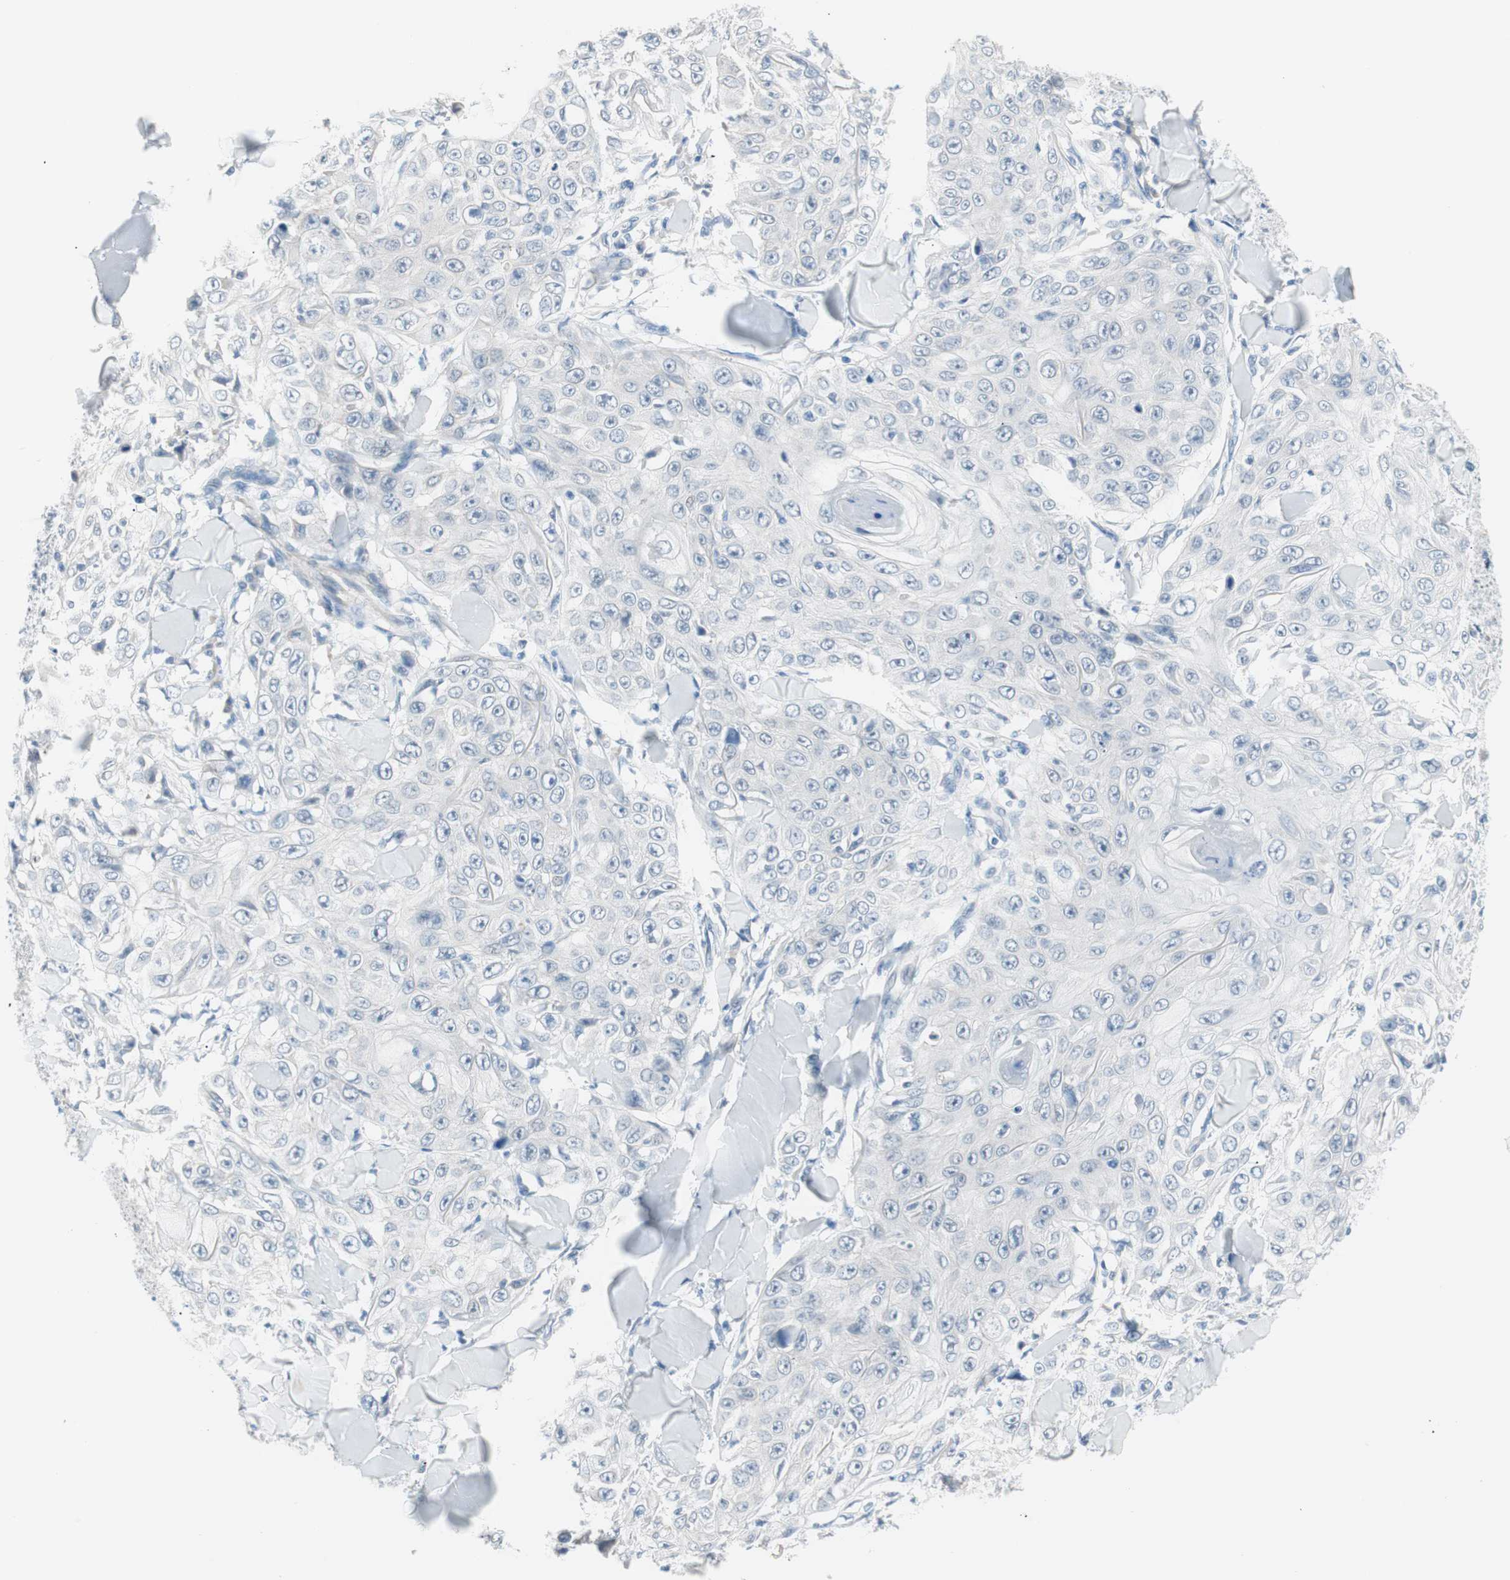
{"staining": {"intensity": "negative", "quantity": "none", "location": "none"}, "tissue": "skin cancer", "cell_type": "Tumor cells", "image_type": "cancer", "snomed": [{"axis": "morphology", "description": "Squamous cell carcinoma, NOS"}, {"axis": "topography", "description": "Skin"}], "caption": "Tumor cells show no significant protein expression in skin cancer (squamous cell carcinoma). (DAB IHC, high magnification).", "gene": "VIL1", "patient": {"sex": "male", "age": 86}}